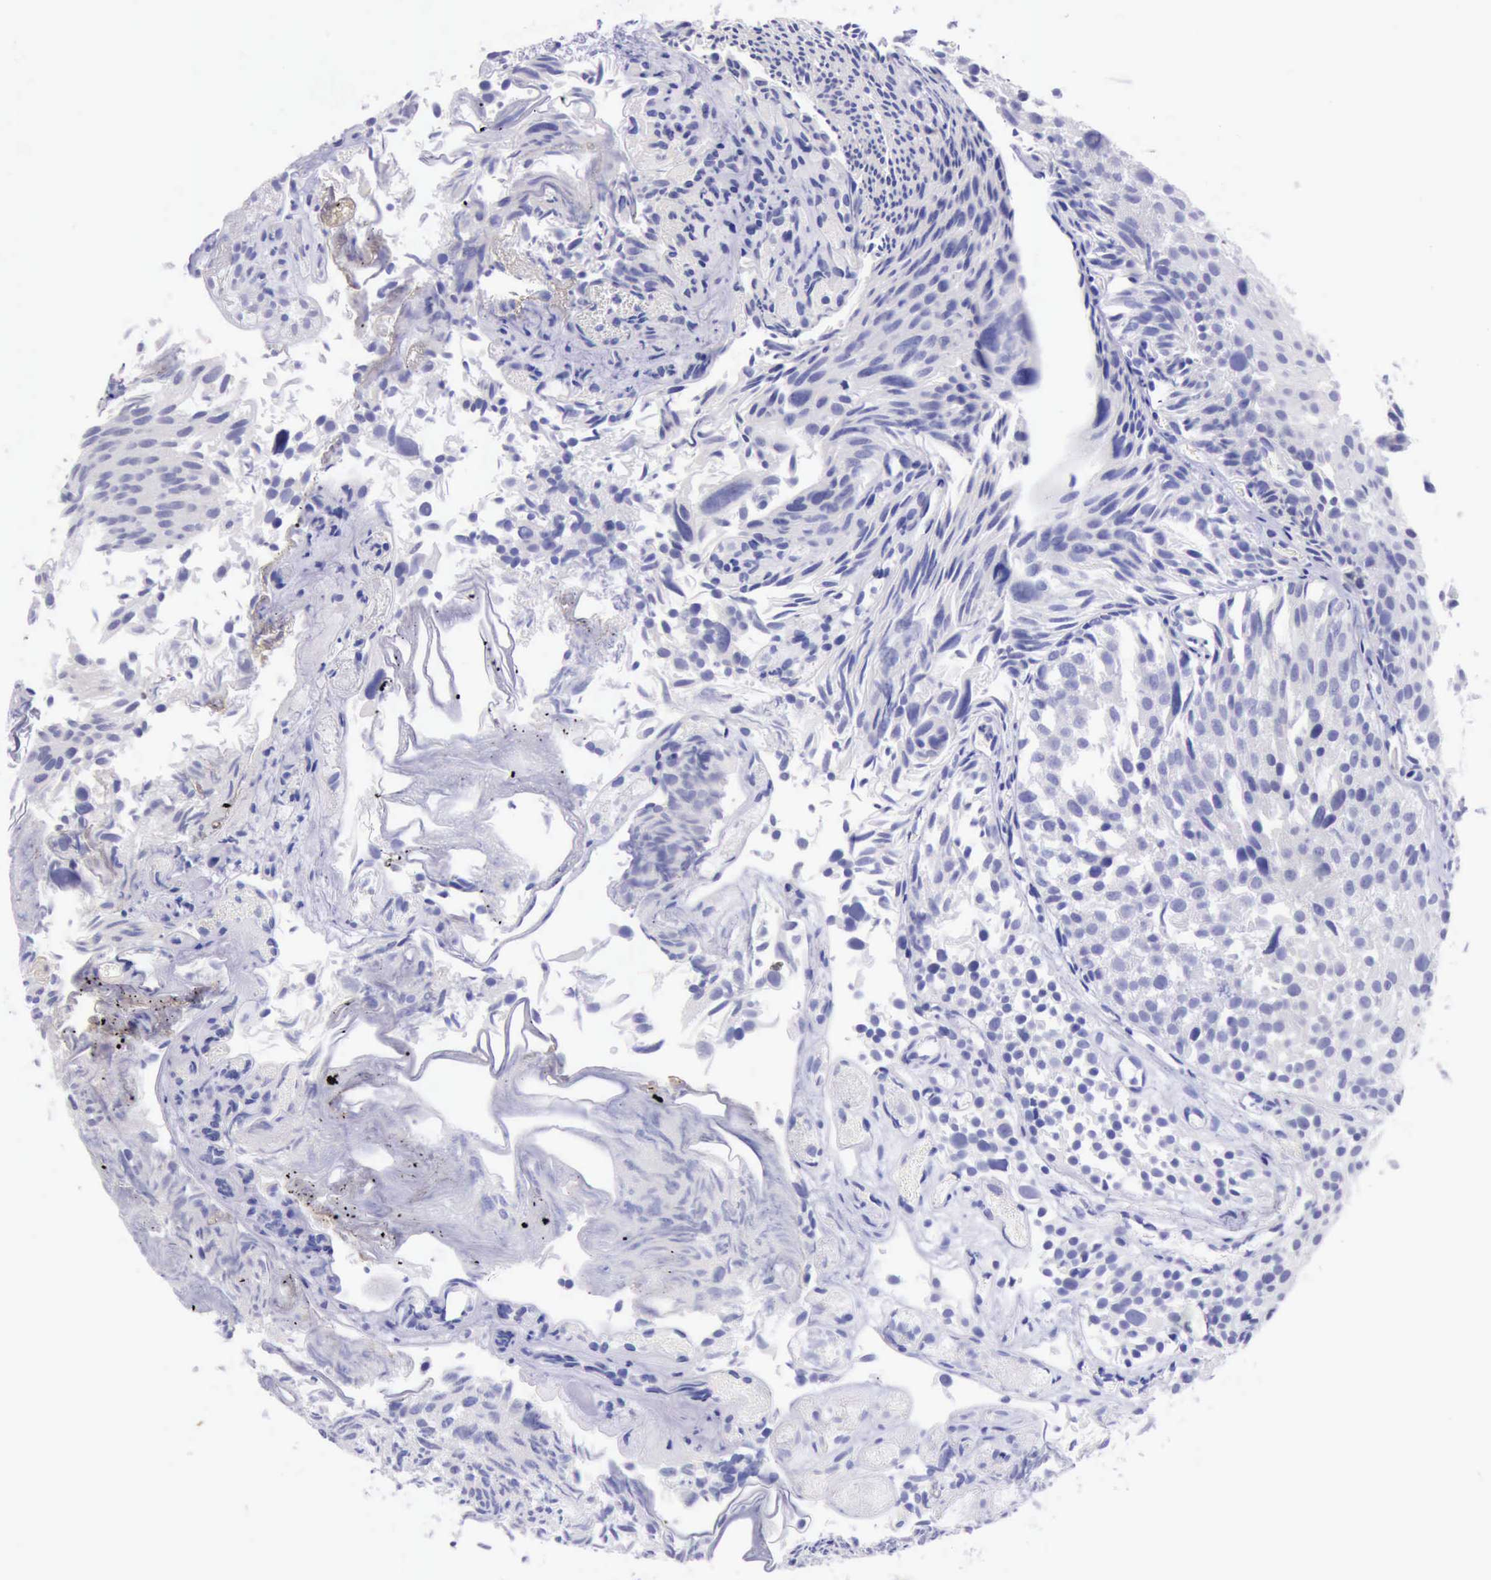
{"staining": {"intensity": "negative", "quantity": "none", "location": "none"}, "tissue": "urothelial cancer", "cell_type": "Tumor cells", "image_type": "cancer", "snomed": [{"axis": "morphology", "description": "Urothelial carcinoma, High grade"}, {"axis": "topography", "description": "Urinary bladder"}], "caption": "This is an immunohistochemistry image of human urothelial carcinoma (high-grade). There is no expression in tumor cells.", "gene": "LRFN5", "patient": {"sex": "female", "age": 78}}